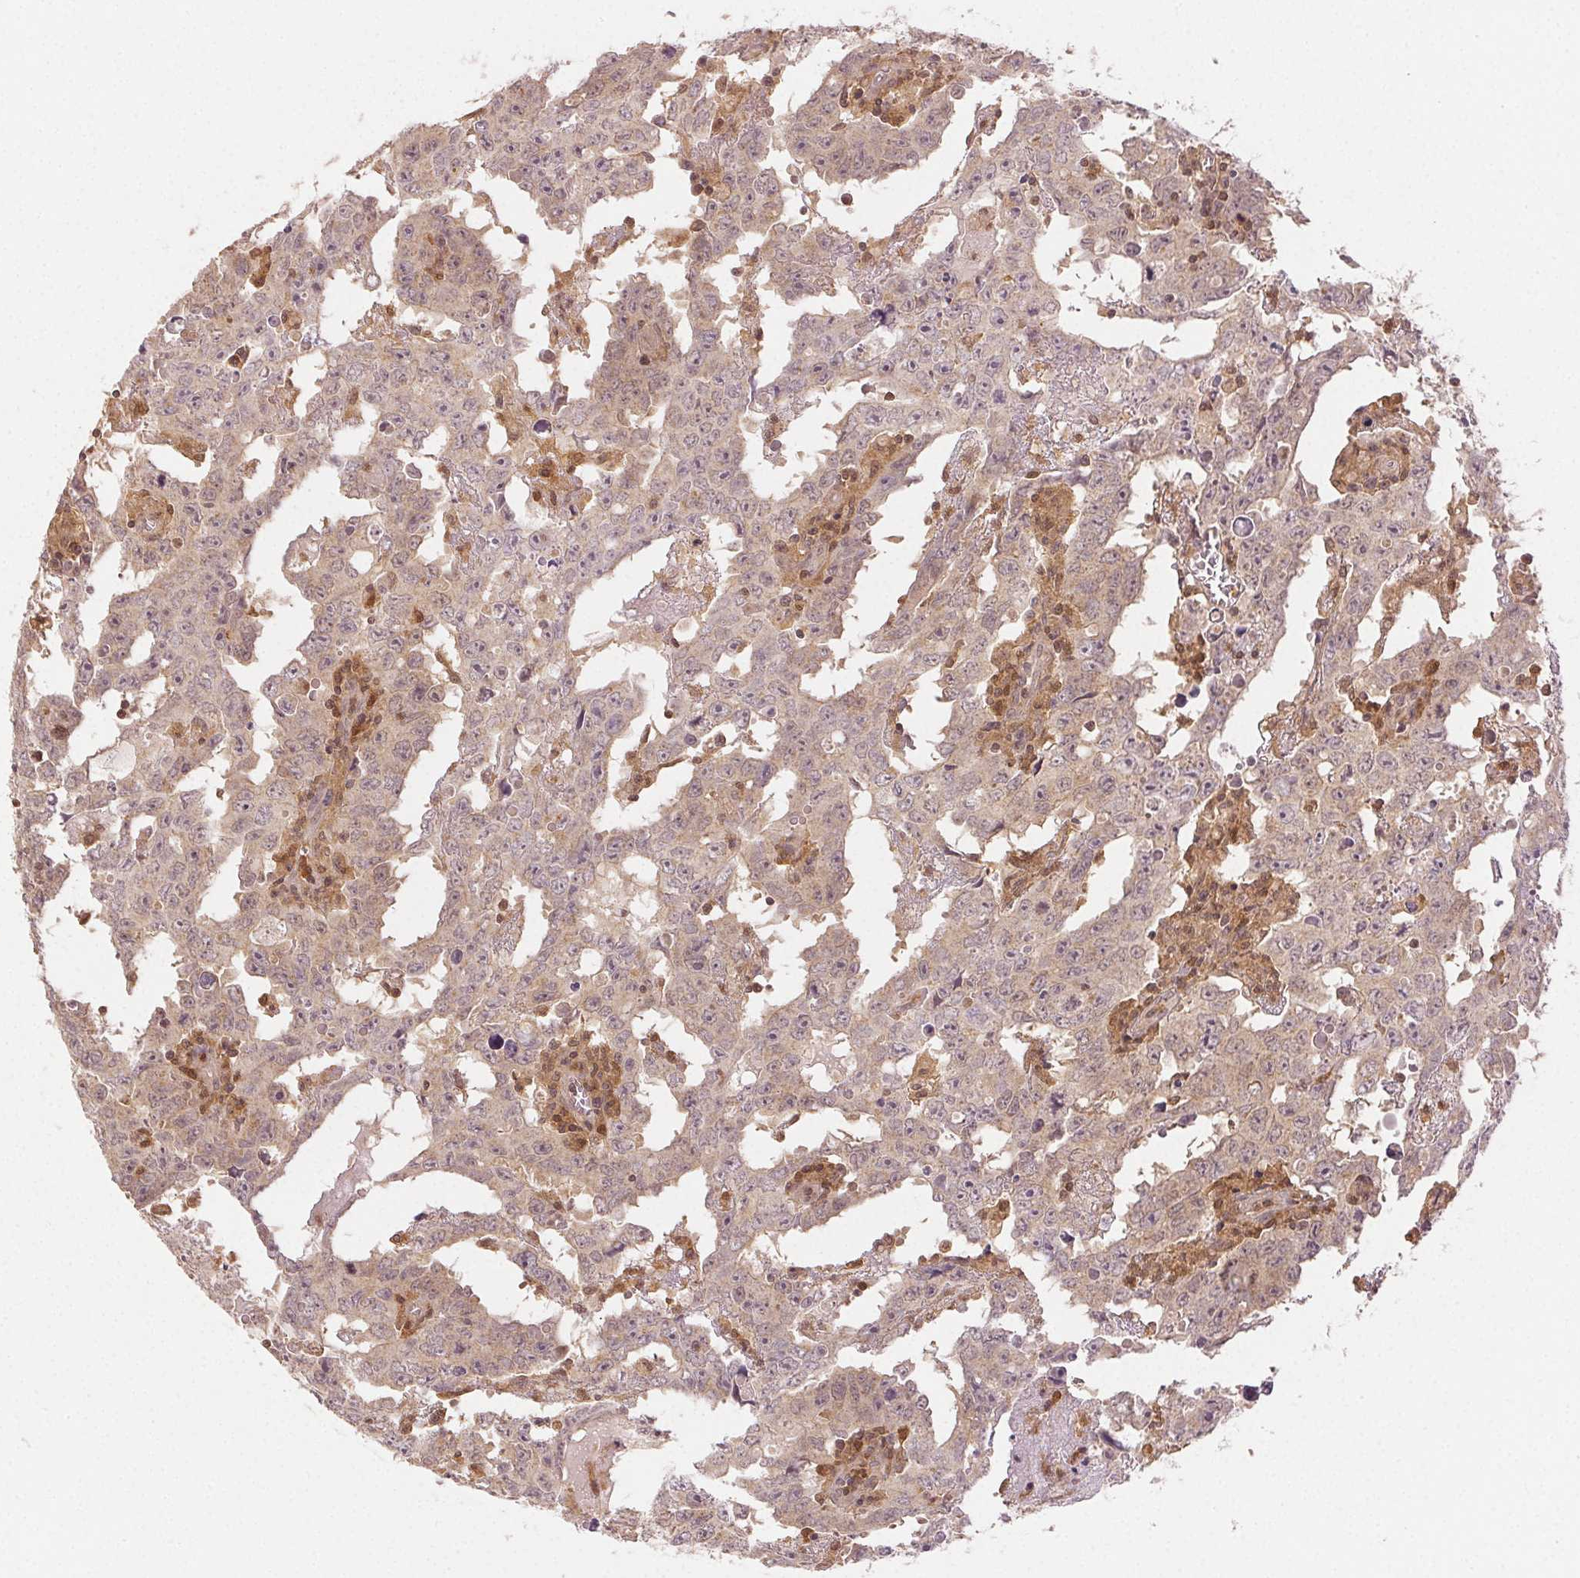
{"staining": {"intensity": "negative", "quantity": "none", "location": "none"}, "tissue": "testis cancer", "cell_type": "Tumor cells", "image_type": "cancer", "snomed": [{"axis": "morphology", "description": "Carcinoma, Embryonal, NOS"}, {"axis": "topography", "description": "Testis"}], "caption": "High power microscopy photomicrograph of an immunohistochemistry (IHC) histopathology image of embryonal carcinoma (testis), revealing no significant positivity in tumor cells. (DAB (3,3'-diaminobenzidine) IHC visualized using brightfield microscopy, high magnification).", "gene": "MAPK14", "patient": {"sex": "male", "age": 22}}